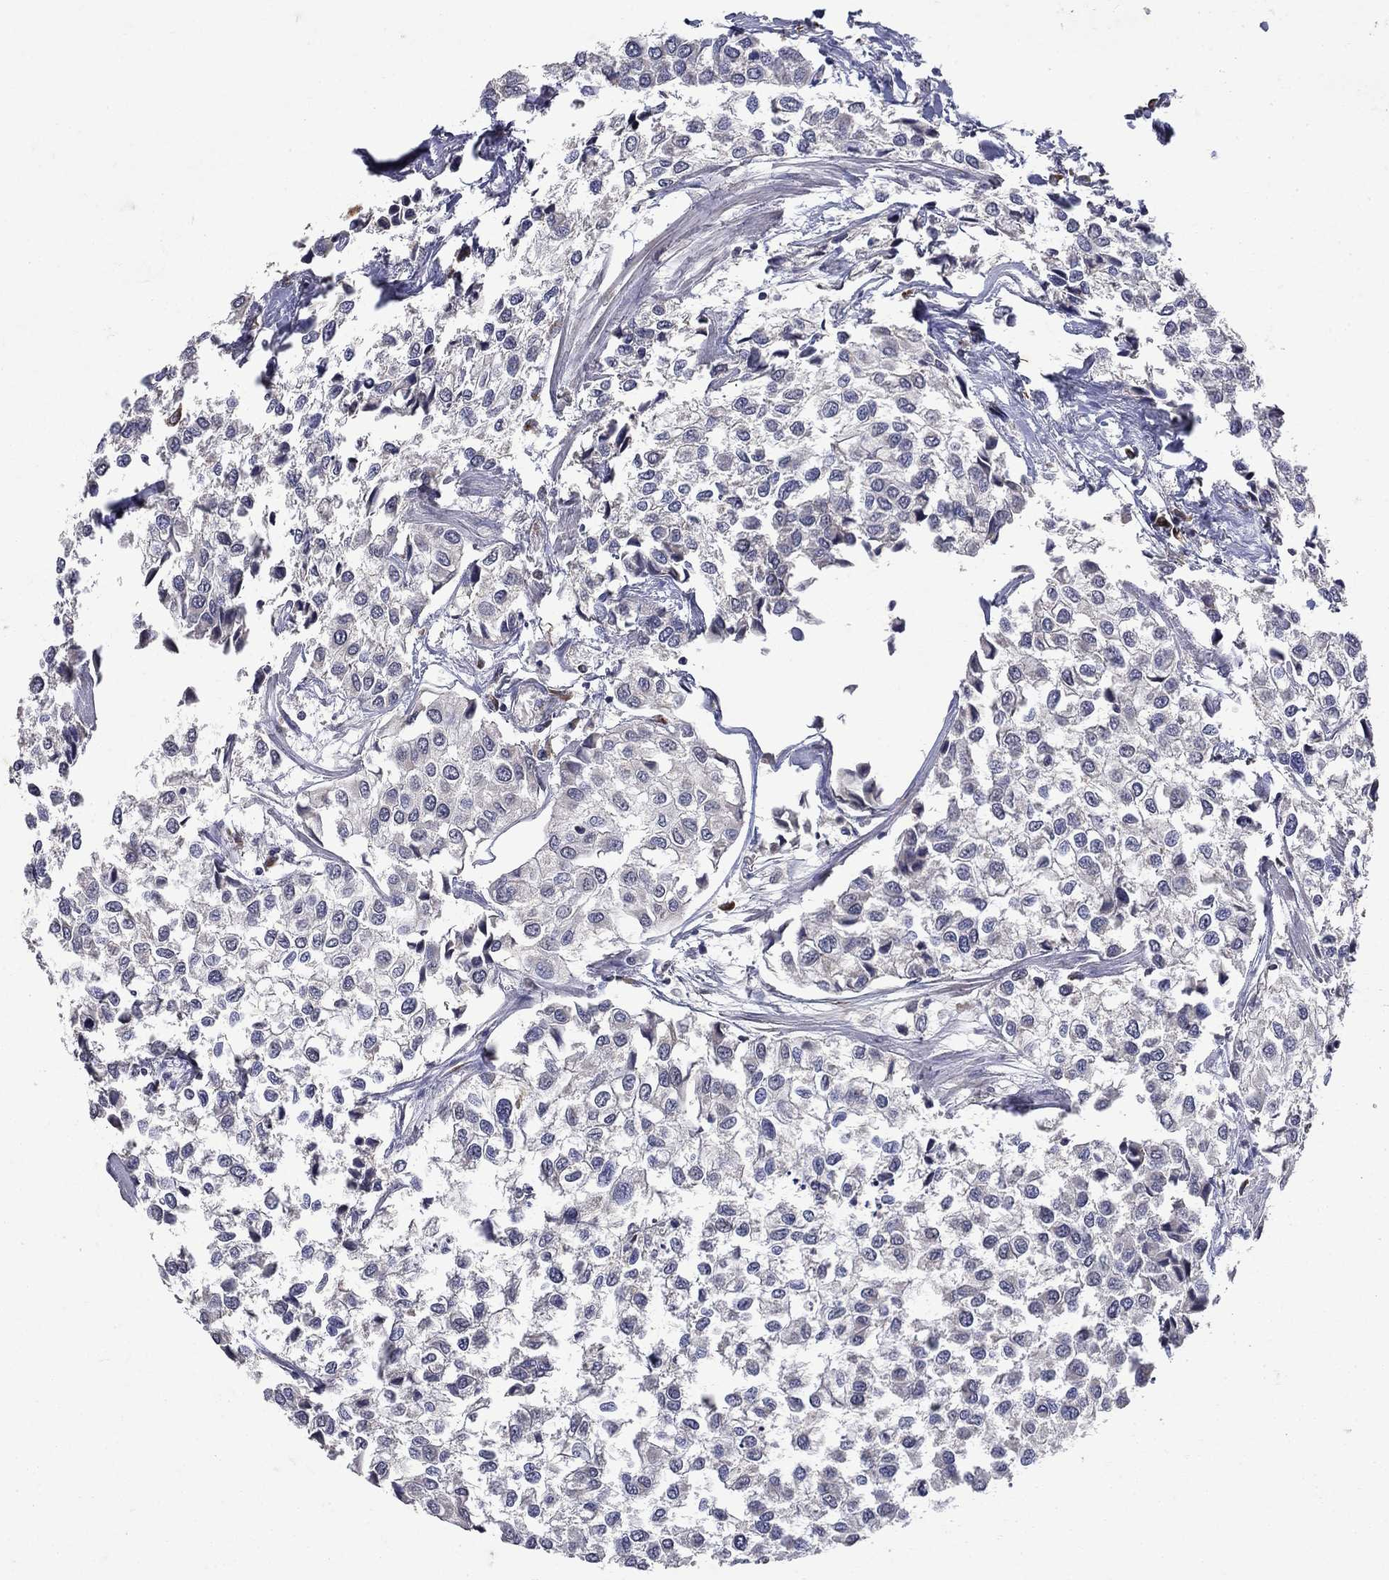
{"staining": {"intensity": "negative", "quantity": "none", "location": "none"}, "tissue": "urothelial cancer", "cell_type": "Tumor cells", "image_type": "cancer", "snomed": [{"axis": "morphology", "description": "Urothelial carcinoma, High grade"}, {"axis": "topography", "description": "Urinary bladder"}], "caption": "Immunohistochemistry (IHC) of human high-grade urothelial carcinoma displays no positivity in tumor cells. Nuclei are stained in blue.", "gene": "NPC2", "patient": {"sex": "male", "age": 73}}